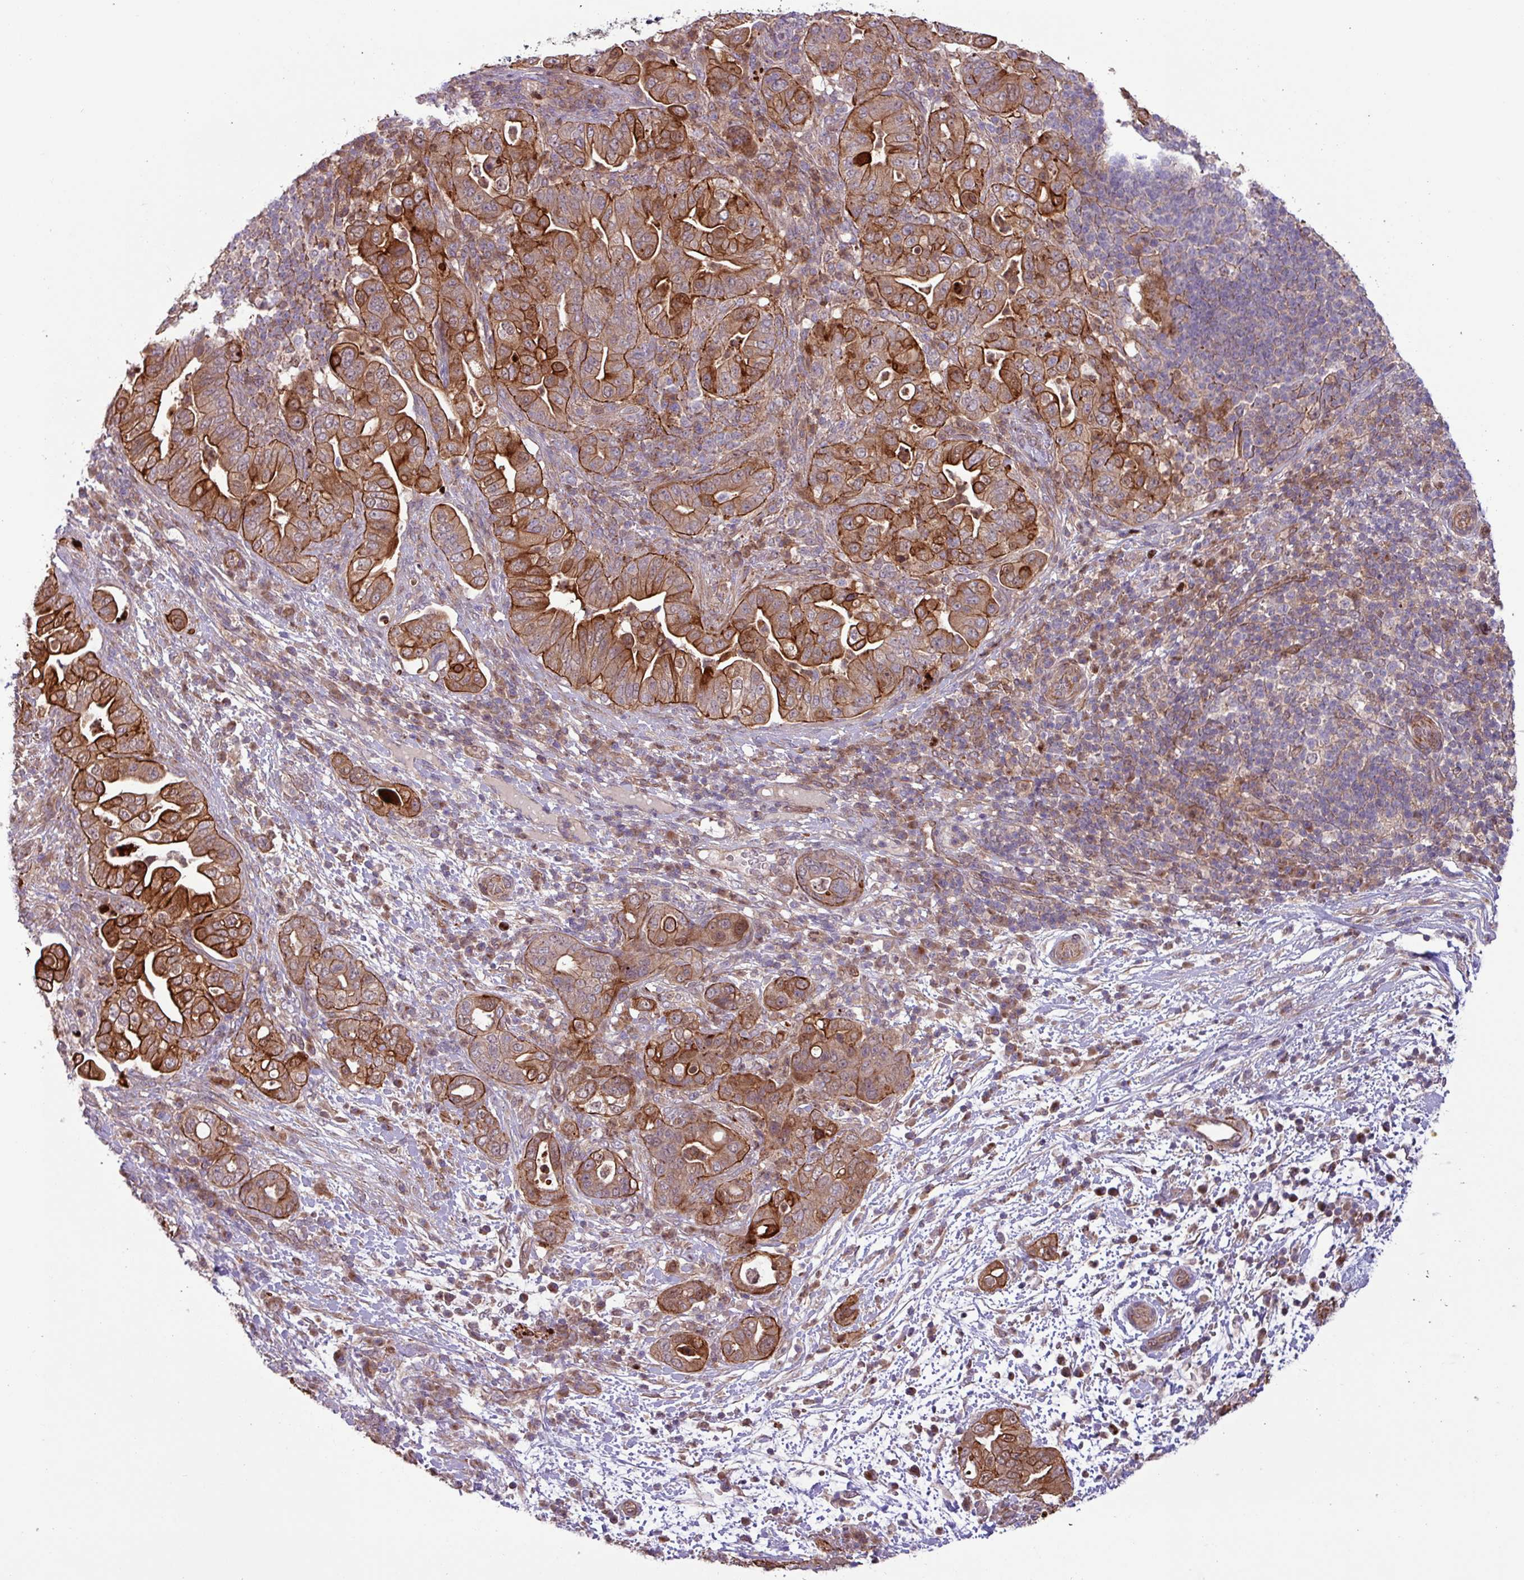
{"staining": {"intensity": "strong", "quantity": ">75%", "location": "cytoplasmic/membranous"}, "tissue": "pancreatic cancer", "cell_type": "Tumor cells", "image_type": "cancer", "snomed": [{"axis": "morphology", "description": "Normal tissue, NOS"}, {"axis": "morphology", "description": "Adenocarcinoma, NOS"}, {"axis": "topography", "description": "Lymph node"}, {"axis": "topography", "description": "Pancreas"}], "caption": "Pancreatic adenocarcinoma tissue demonstrates strong cytoplasmic/membranous positivity in about >75% of tumor cells, visualized by immunohistochemistry.", "gene": "CNTRL", "patient": {"sex": "female", "age": 67}}